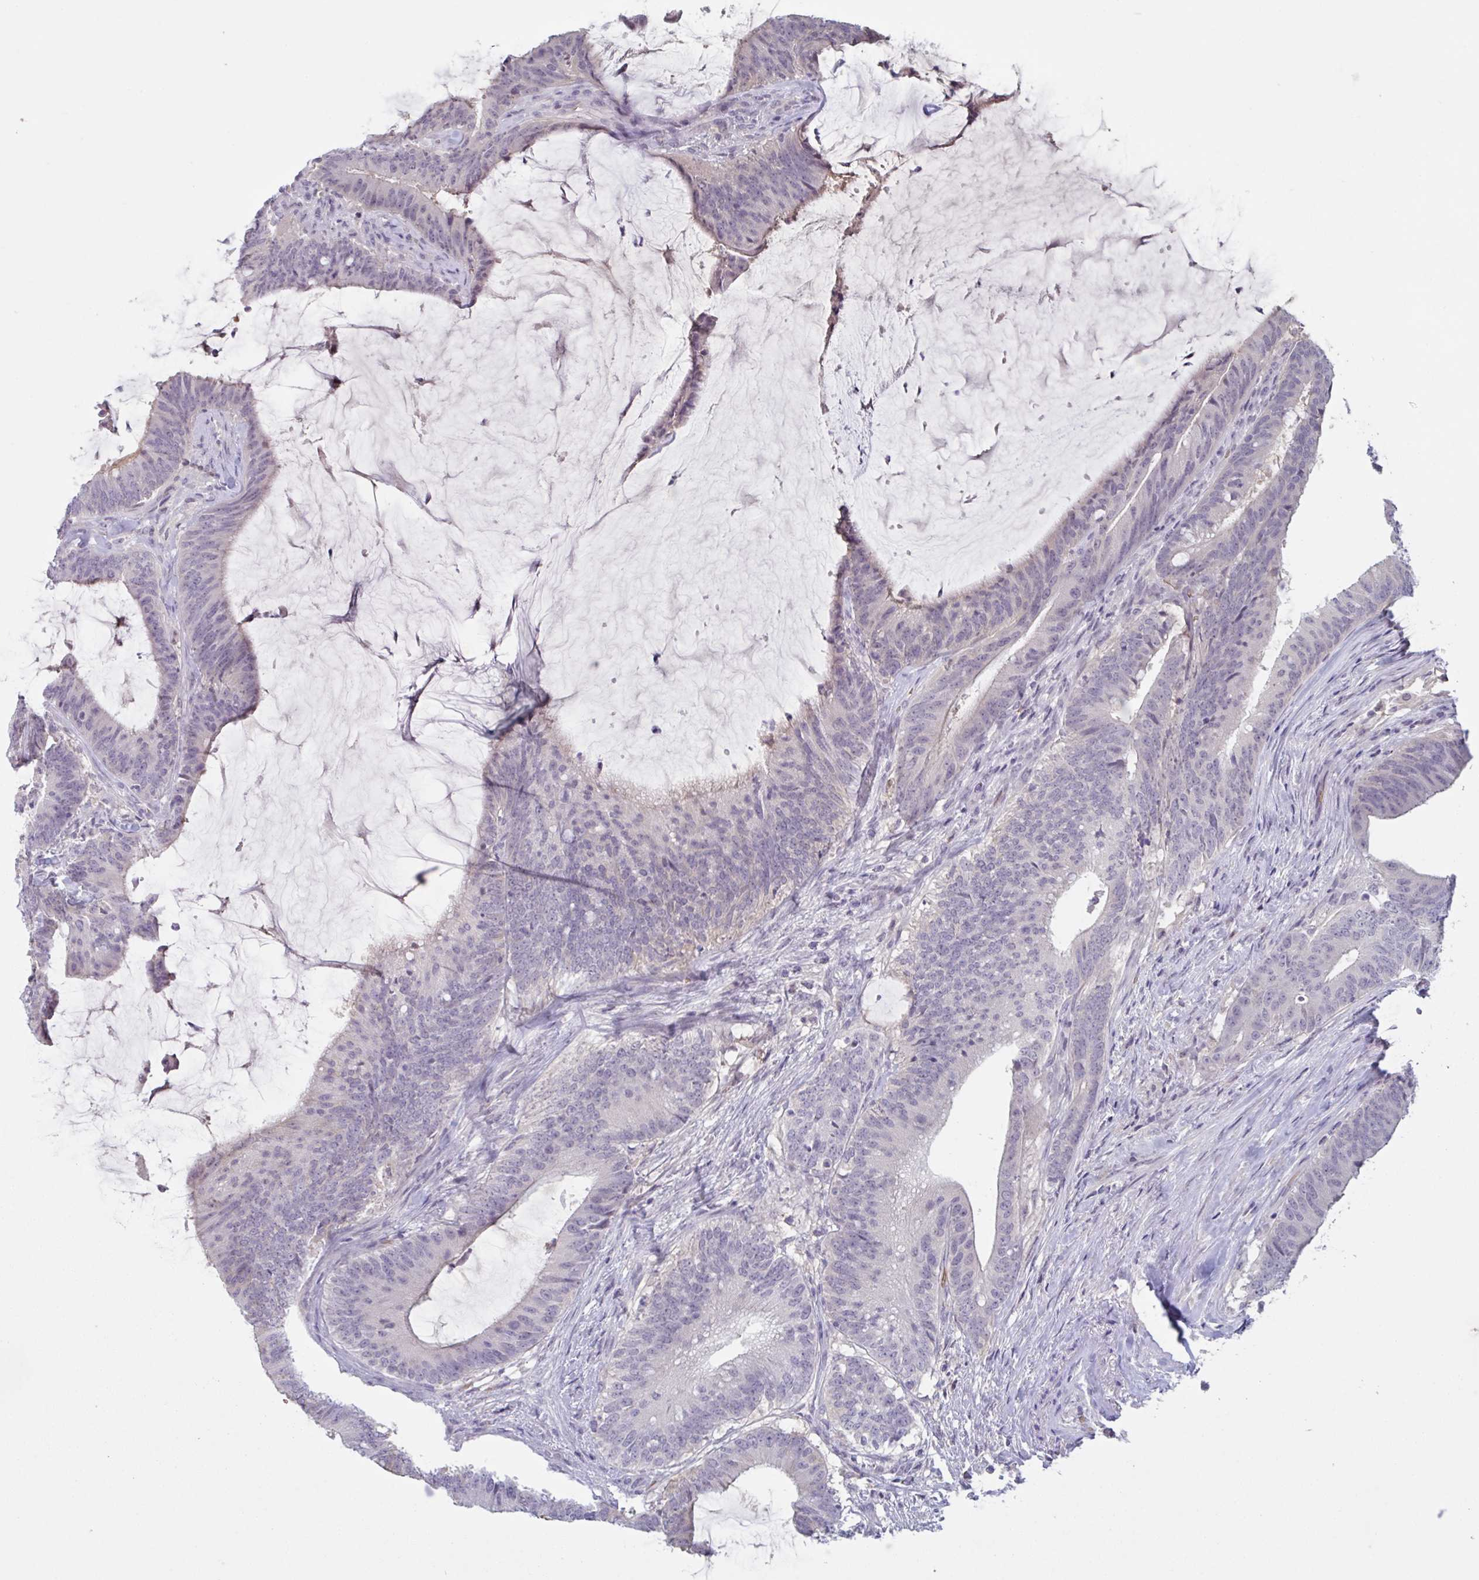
{"staining": {"intensity": "weak", "quantity": "<25%", "location": "nuclear"}, "tissue": "colorectal cancer", "cell_type": "Tumor cells", "image_type": "cancer", "snomed": [{"axis": "morphology", "description": "Adenocarcinoma, NOS"}, {"axis": "topography", "description": "Colon"}], "caption": "This is a image of IHC staining of colorectal cancer, which shows no staining in tumor cells.", "gene": "RHAG", "patient": {"sex": "female", "age": 43}}